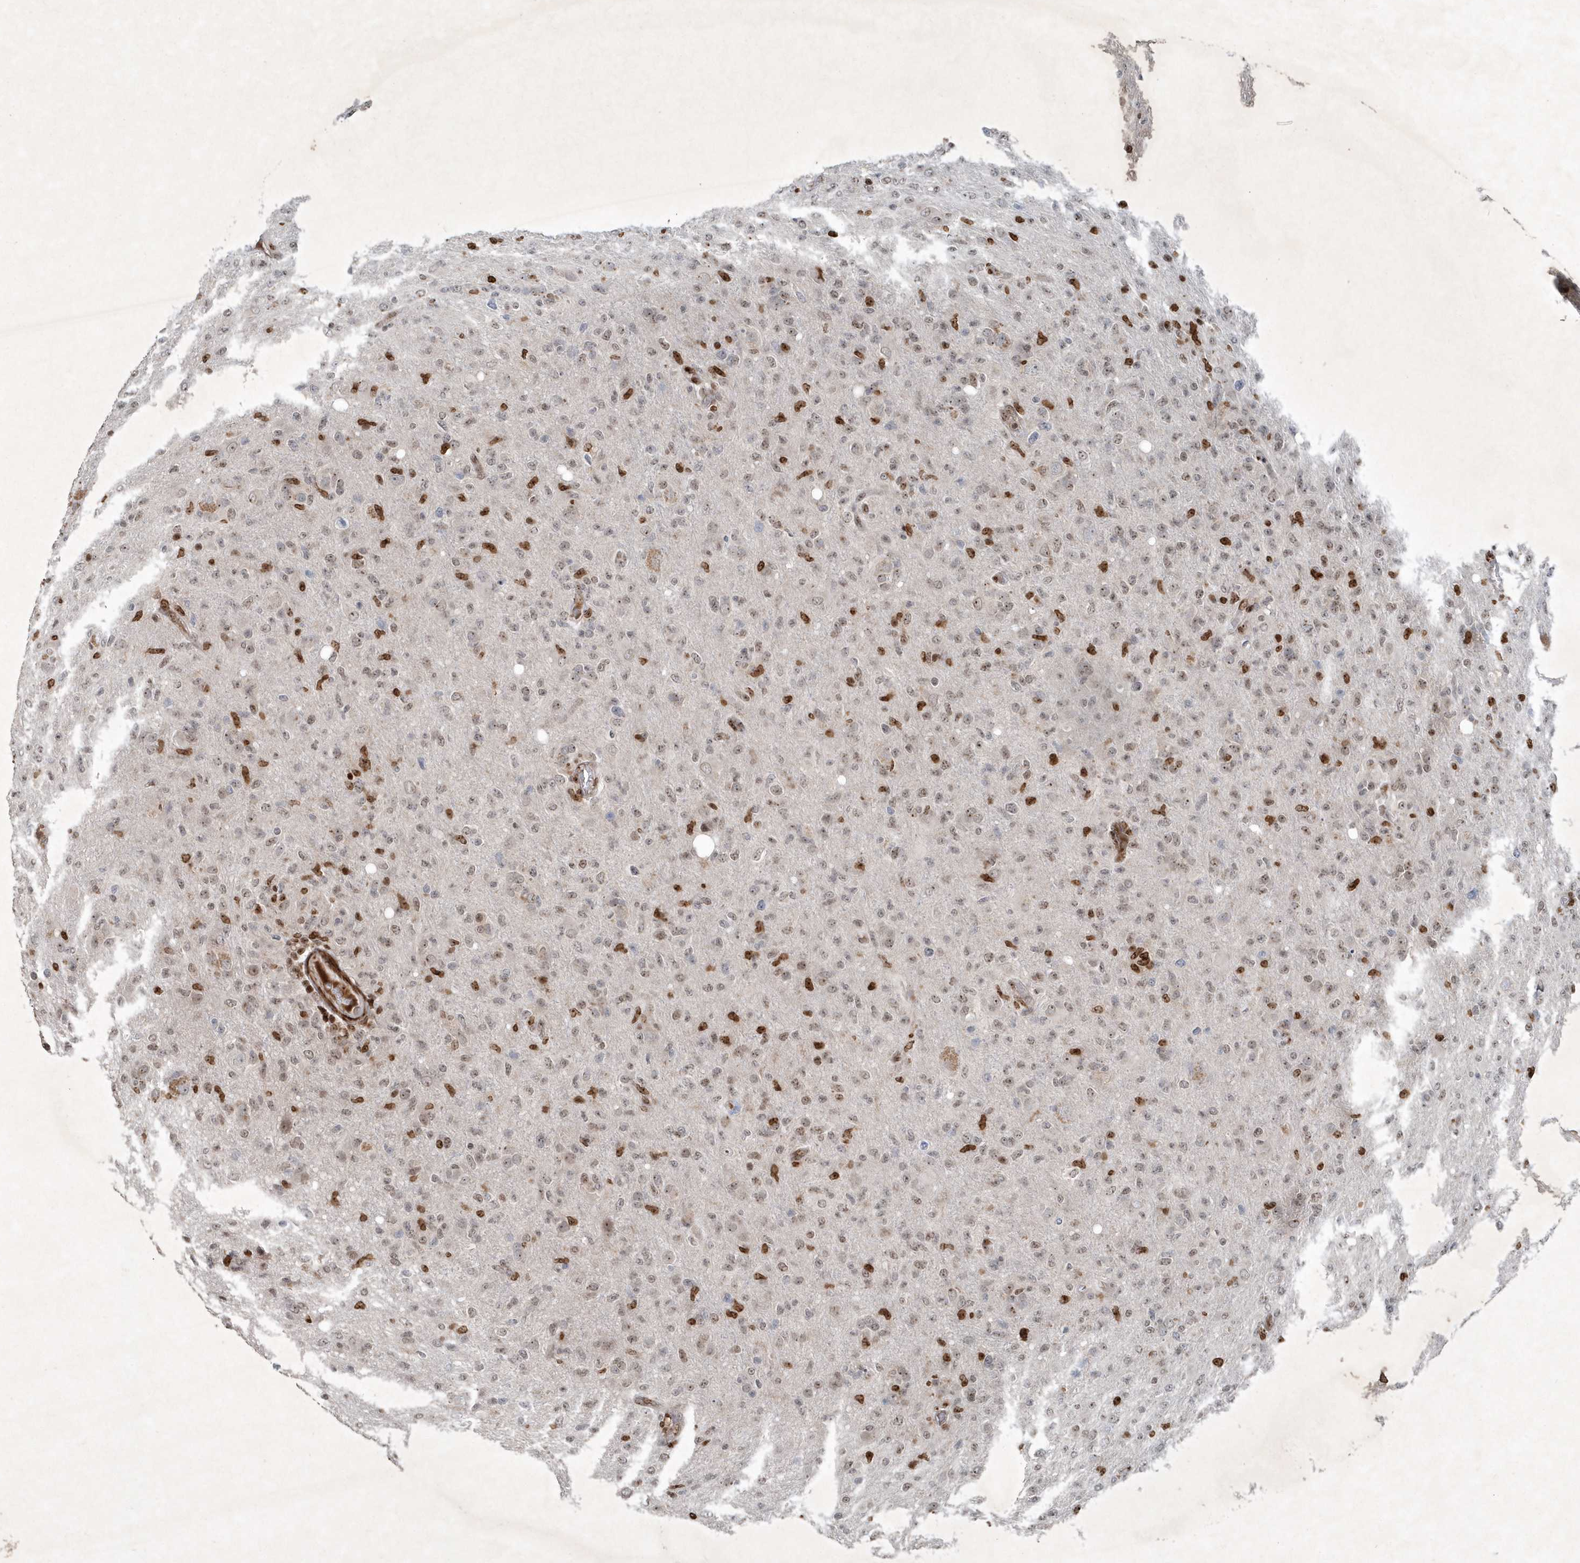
{"staining": {"intensity": "moderate", "quantity": ">75%", "location": "nuclear"}, "tissue": "glioma", "cell_type": "Tumor cells", "image_type": "cancer", "snomed": [{"axis": "morphology", "description": "Glioma, malignant, High grade"}, {"axis": "topography", "description": "Brain"}], "caption": "Immunohistochemical staining of human high-grade glioma (malignant) displays medium levels of moderate nuclear protein positivity in about >75% of tumor cells.", "gene": "QTRT2", "patient": {"sex": "female", "age": 57}}